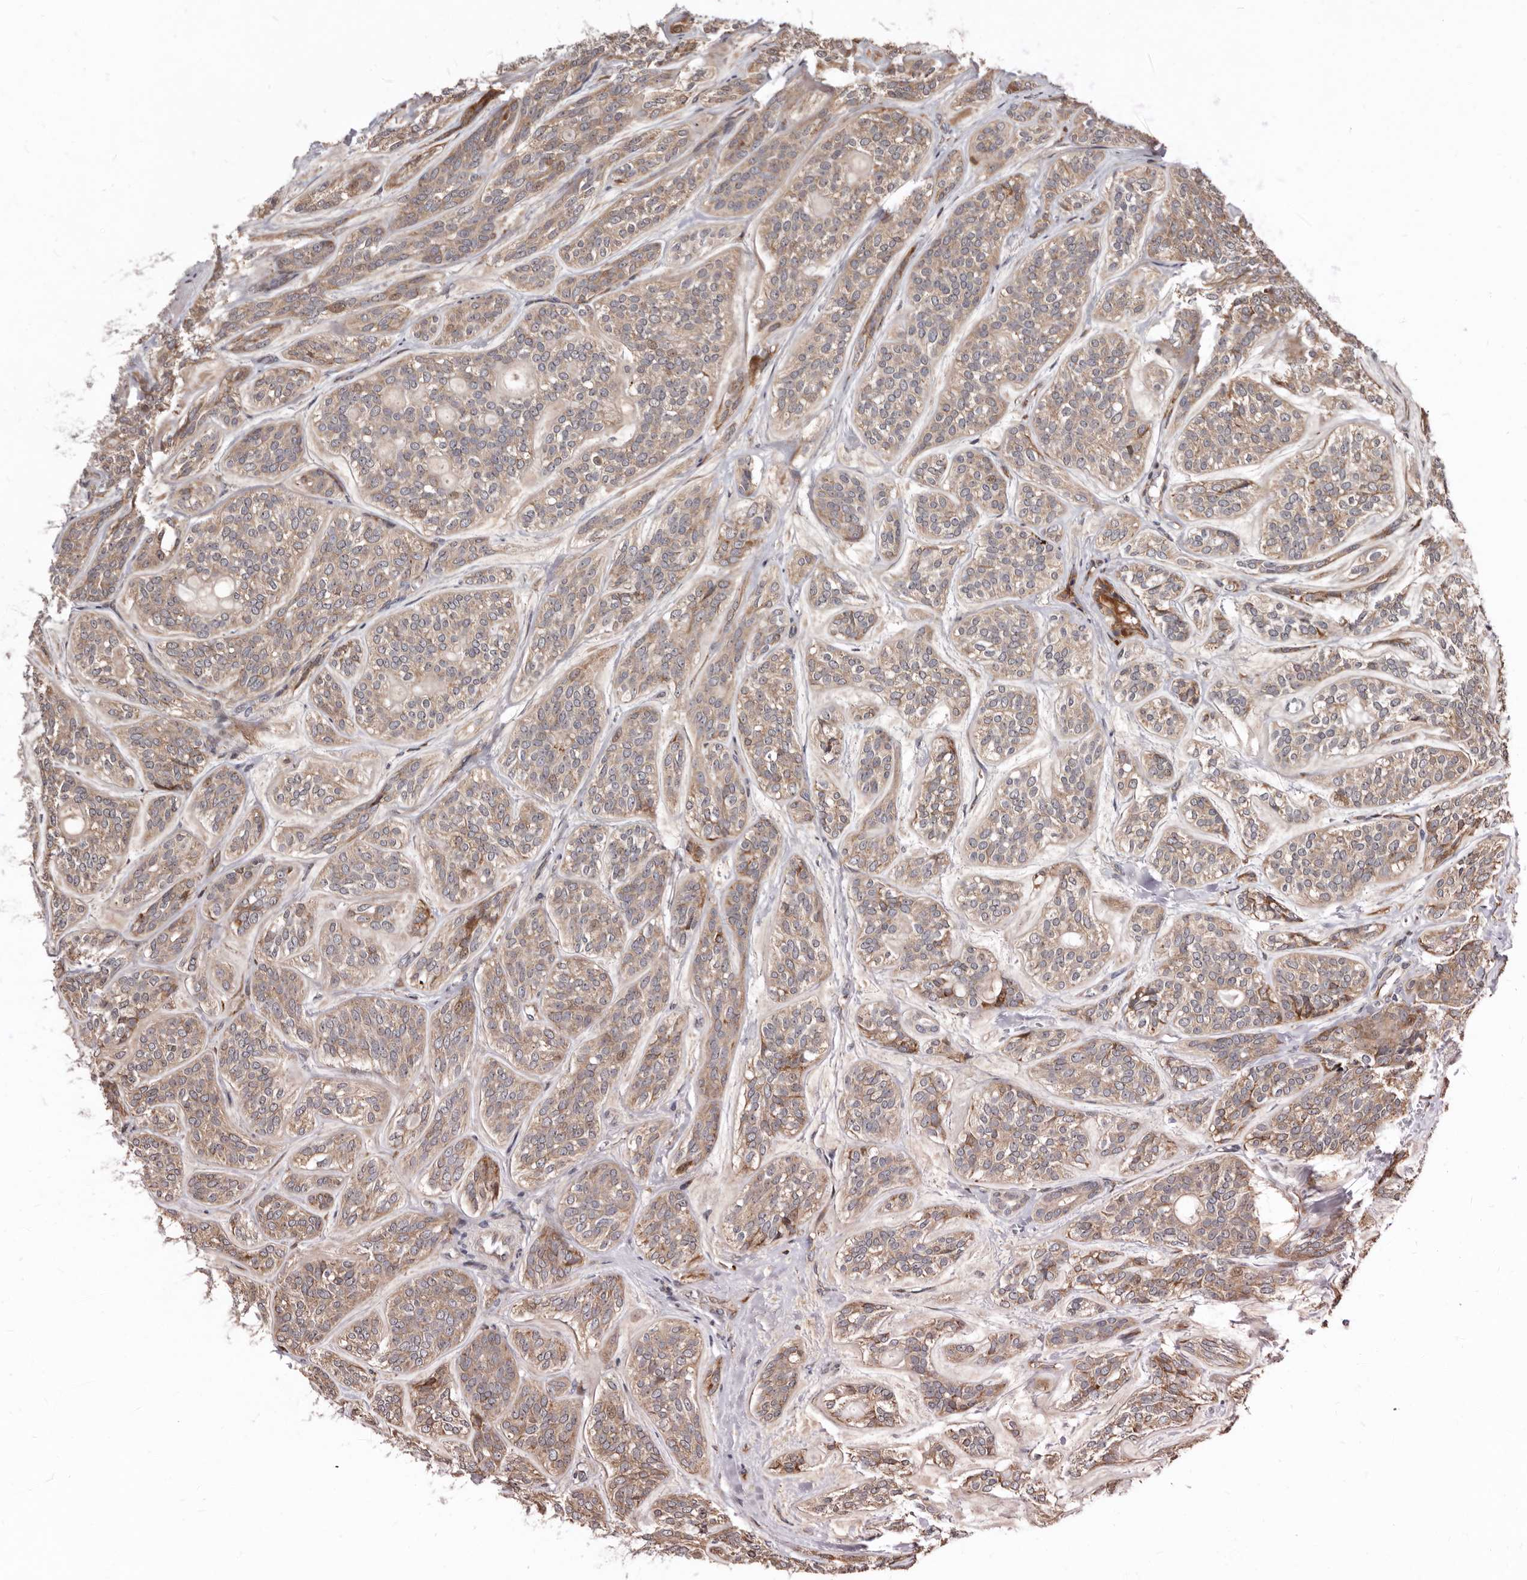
{"staining": {"intensity": "weak", "quantity": "25%-75%", "location": "cytoplasmic/membranous"}, "tissue": "head and neck cancer", "cell_type": "Tumor cells", "image_type": "cancer", "snomed": [{"axis": "morphology", "description": "Adenocarcinoma, NOS"}, {"axis": "topography", "description": "Head-Neck"}], "caption": "Head and neck adenocarcinoma stained with DAB (3,3'-diaminobenzidine) immunohistochemistry displays low levels of weak cytoplasmic/membranous expression in about 25%-75% of tumor cells.", "gene": "WEE2", "patient": {"sex": "male", "age": 66}}